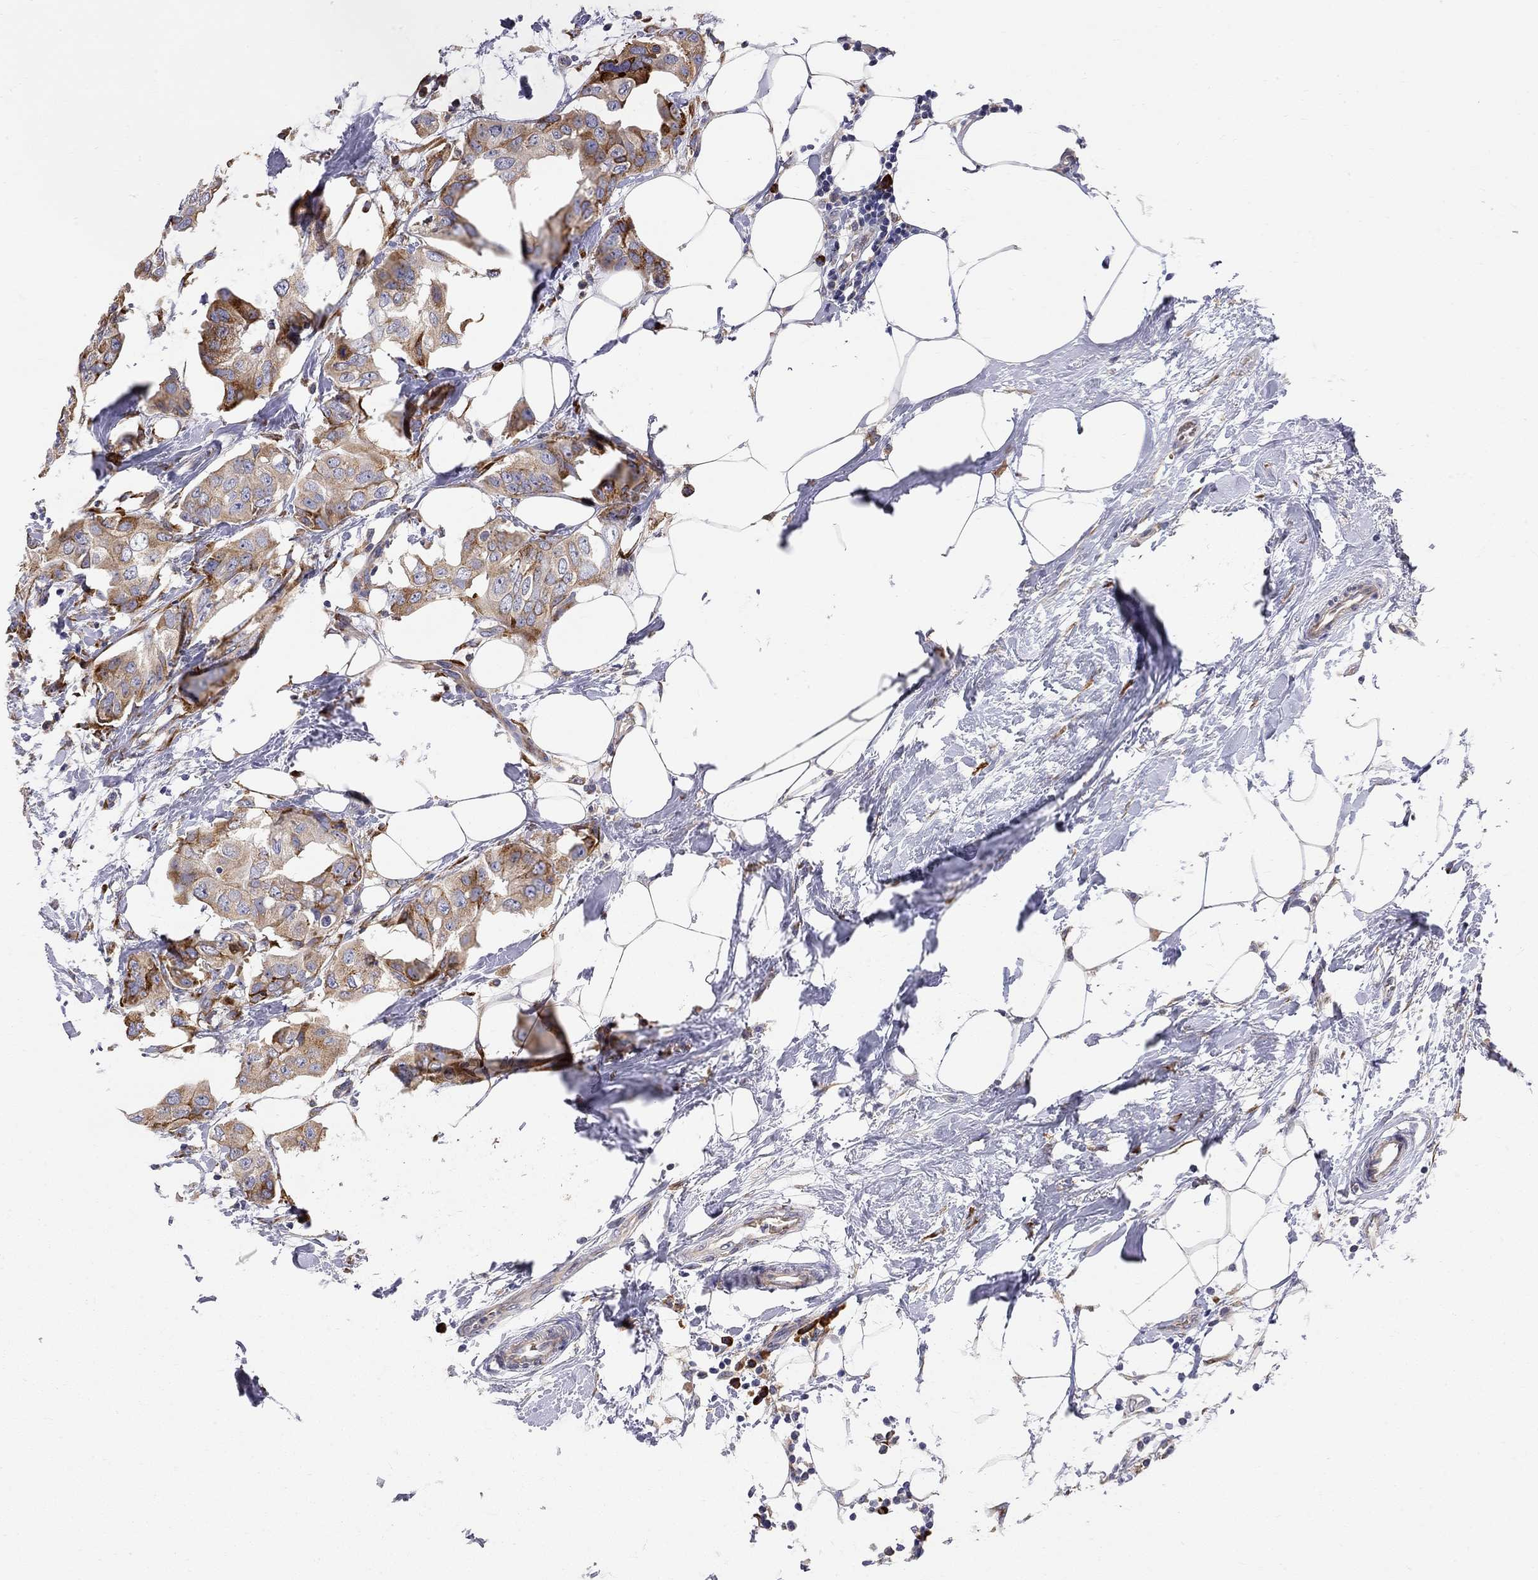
{"staining": {"intensity": "strong", "quantity": "25%-75%", "location": "cytoplasmic/membranous"}, "tissue": "breast cancer", "cell_type": "Tumor cells", "image_type": "cancer", "snomed": [{"axis": "morphology", "description": "Normal tissue, NOS"}, {"axis": "morphology", "description": "Duct carcinoma"}, {"axis": "topography", "description": "Breast"}], "caption": "A photomicrograph of human breast invasive ductal carcinoma stained for a protein displays strong cytoplasmic/membranous brown staining in tumor cells.", "gene": "CASTOR1", "patient": {"sex": "female", "age": 40}}